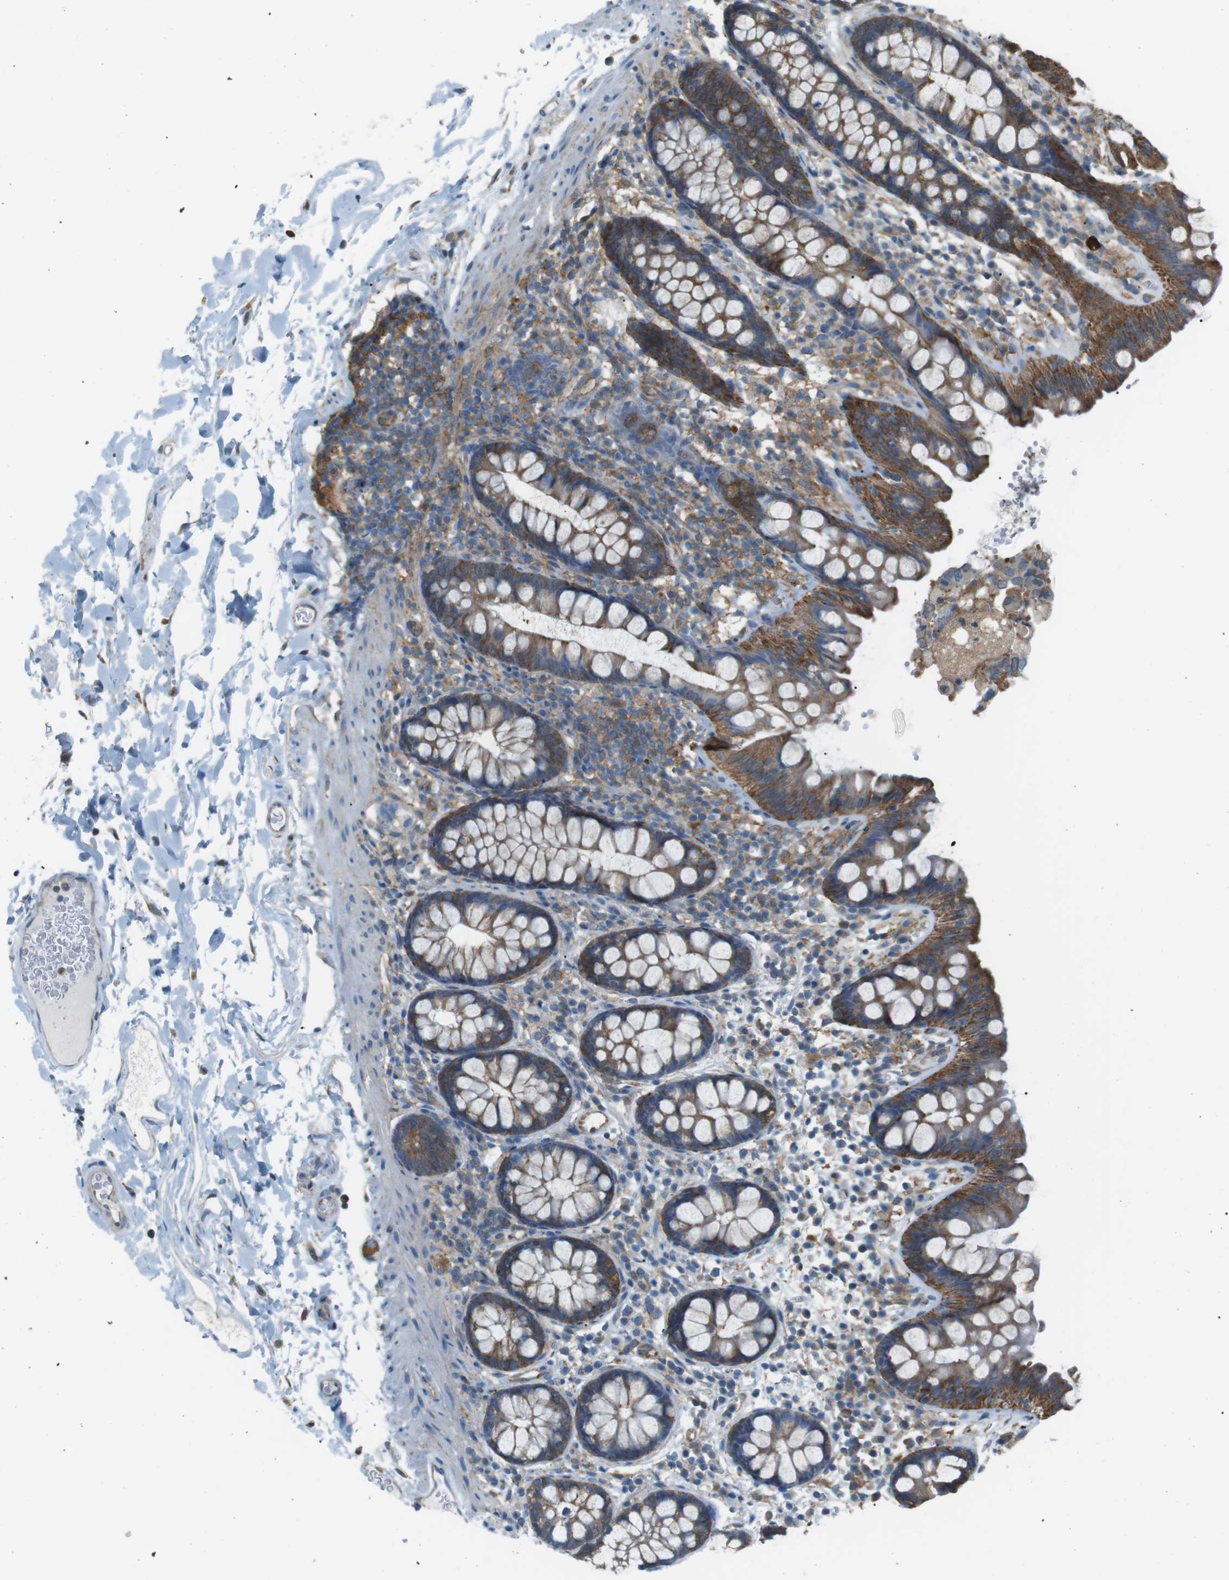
{"staining": {"intensity": "moderate", "quantity": ">75%", "location": "cytoplasmic/membranous"}, "tissue": "colon", "cell_type": "Endothelial cells", "image_type": "normal", "snomed": [{"axis": "morphology", "description": "Normal tissue, NOS"}, {"axis": "topography", "description": "Colon"}], "caption": "Protein staining exhibits moderate cytoplasmic/membranous positivity in about >75% of endothelial cells in unremarkable colon.", "gene": "PEPD", "patient": {"sex": "female", "age": 80}}